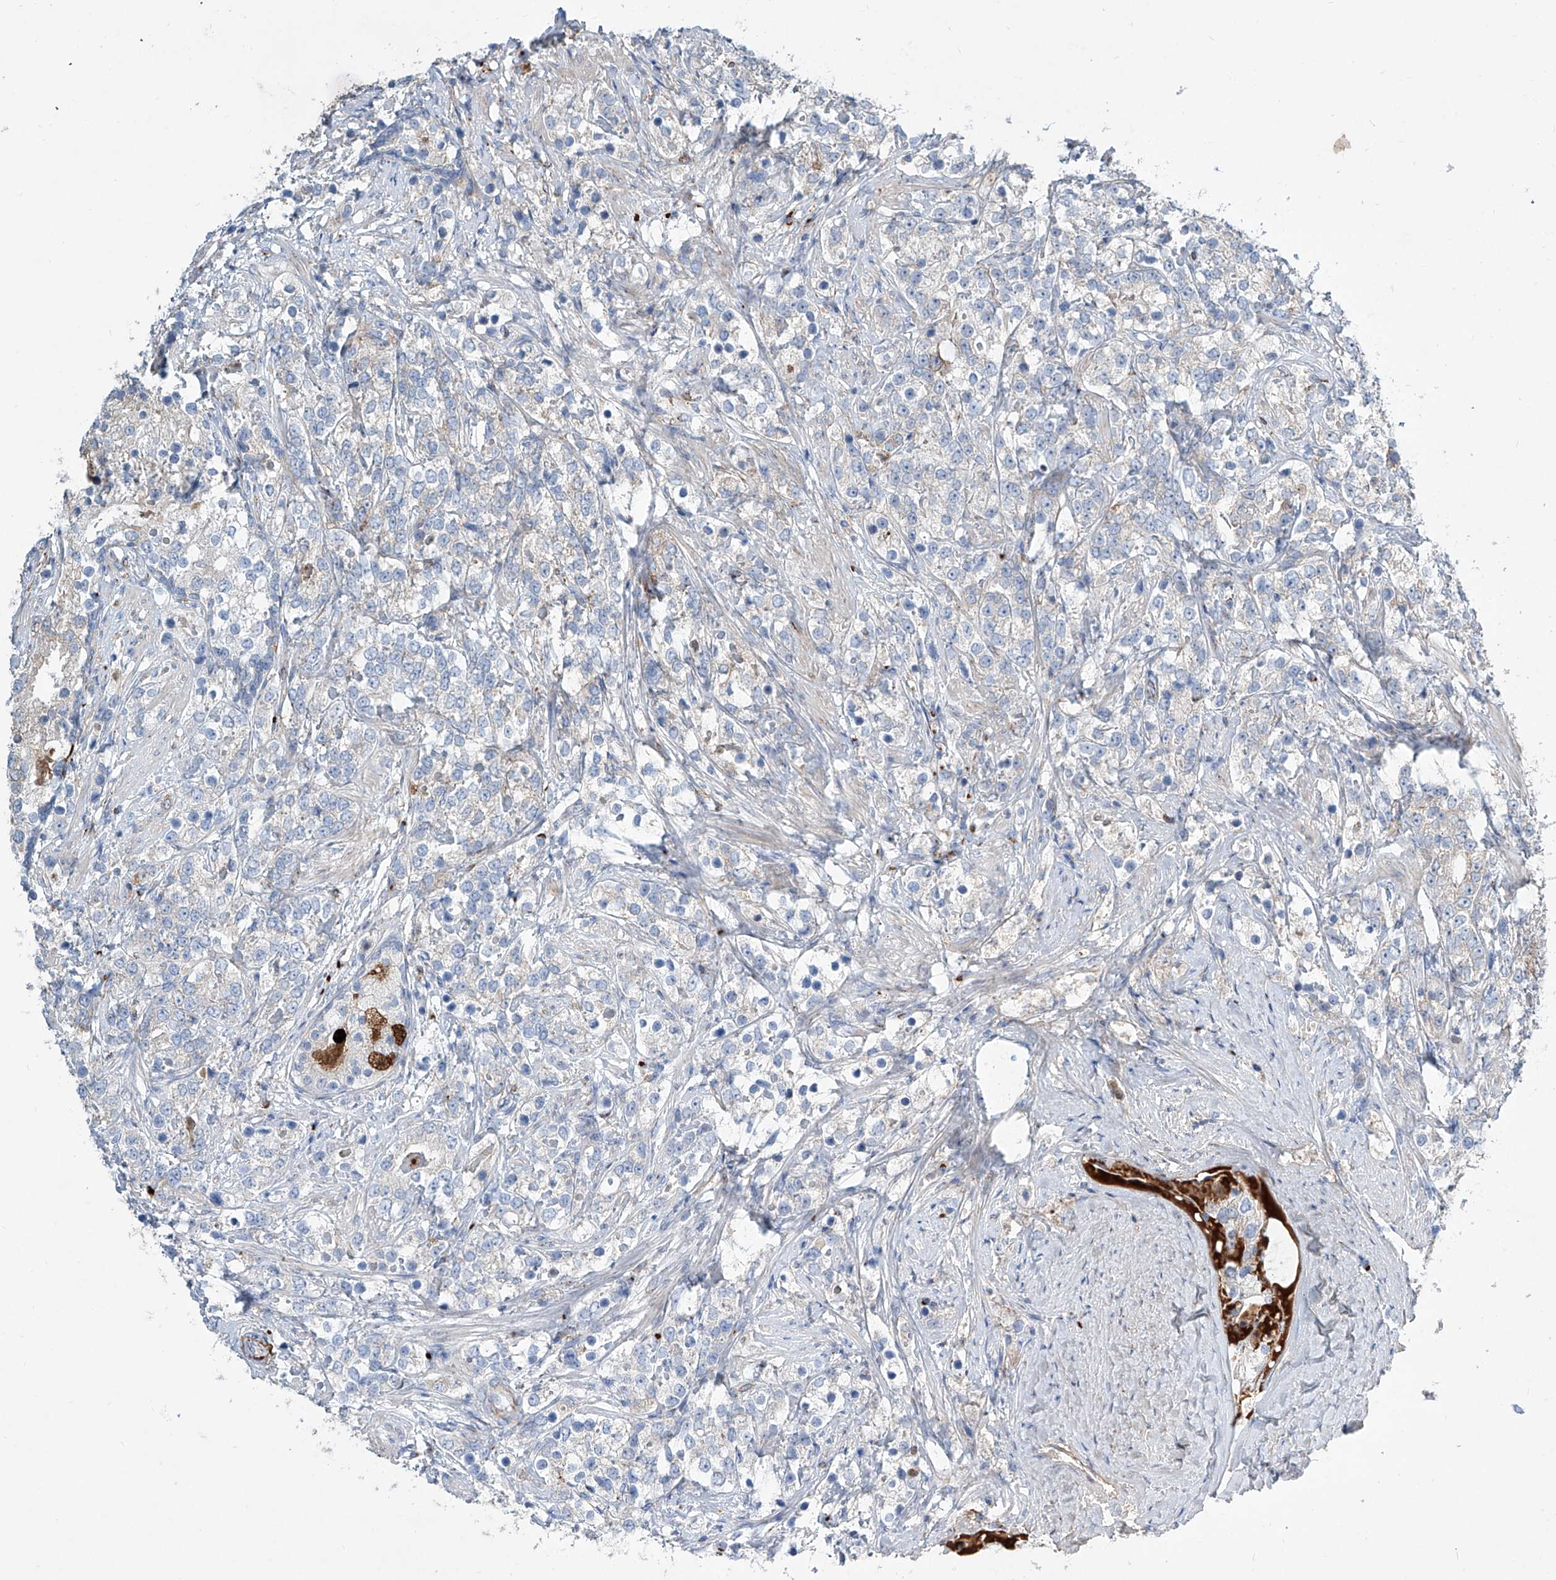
{"staining": {"intensity": "negative", "quantity": "none", "location": "none"}, "tissue": "prostate cancer", "cell_type": "Tumor cells", "image_type": "cancer", "snomed": [{"axis": "morphology", "description": "Adenocarcinoma, High grade"}, {"axis": "topography", "description": "Prostate"}], "caption": "Human prostate cancer stained for a protein using IHC demonstrates no staining in tumor cells.", "gene": "CDH5", "patient": {"sex": "male", "age": 69}}